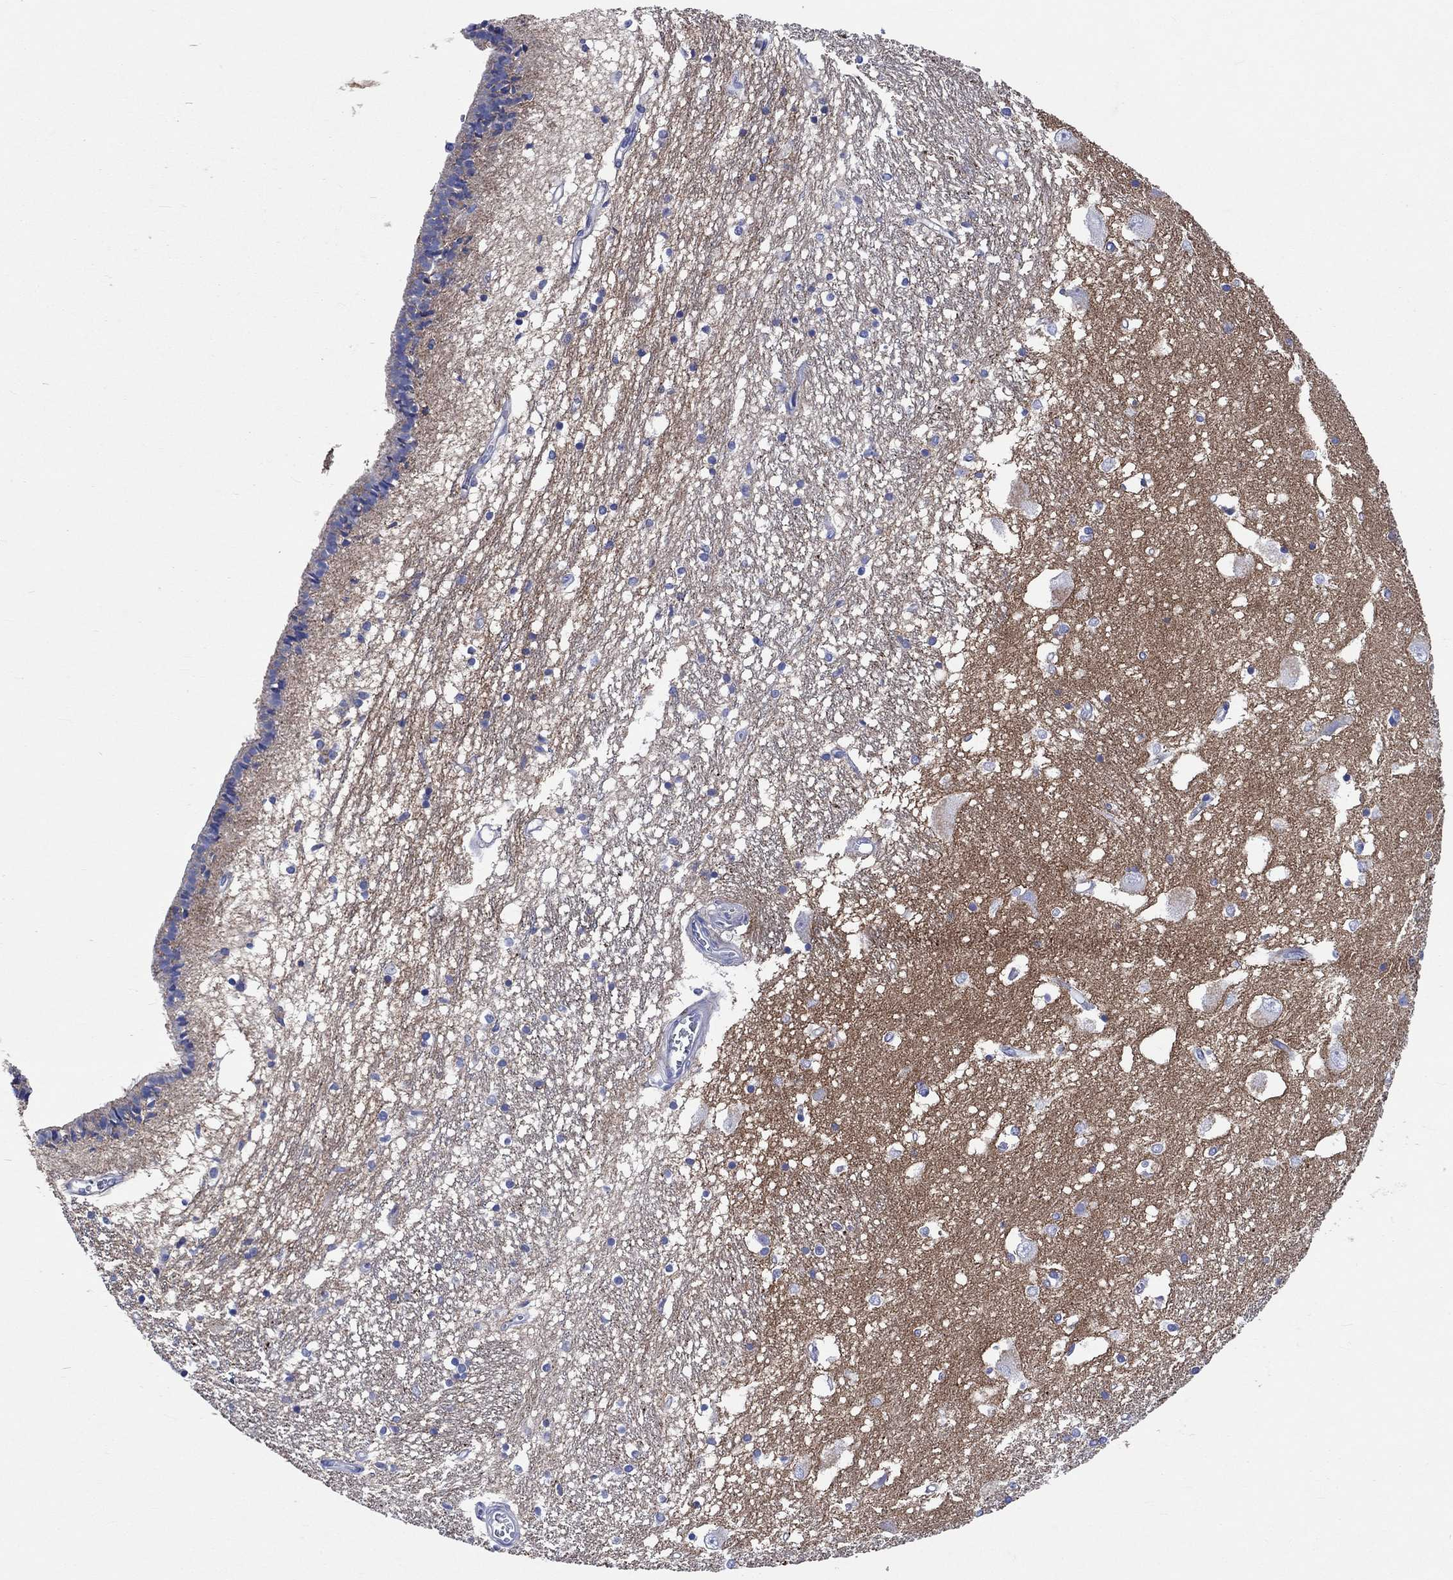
{"staining": {"intensity": "negative", "quantity": "none", "location": "none"}, "tissue": "caudate", "cell_type": "Glial cells", "image_type": "normal", "snomed": [{"axis": "morphology", "description": "Normal tissue, NOS"}, {"axis": "topography", "description": "Lateral ventricle wall"}], "caption": "Glial cells show no significant protein expression in unremarkable caudate. The staining is performed using DAB brown chromogen with nuclei counter-stained in using hematoxylin.", "gene": "SHISA4", "patient": {"sex": "female", "age": 71}}